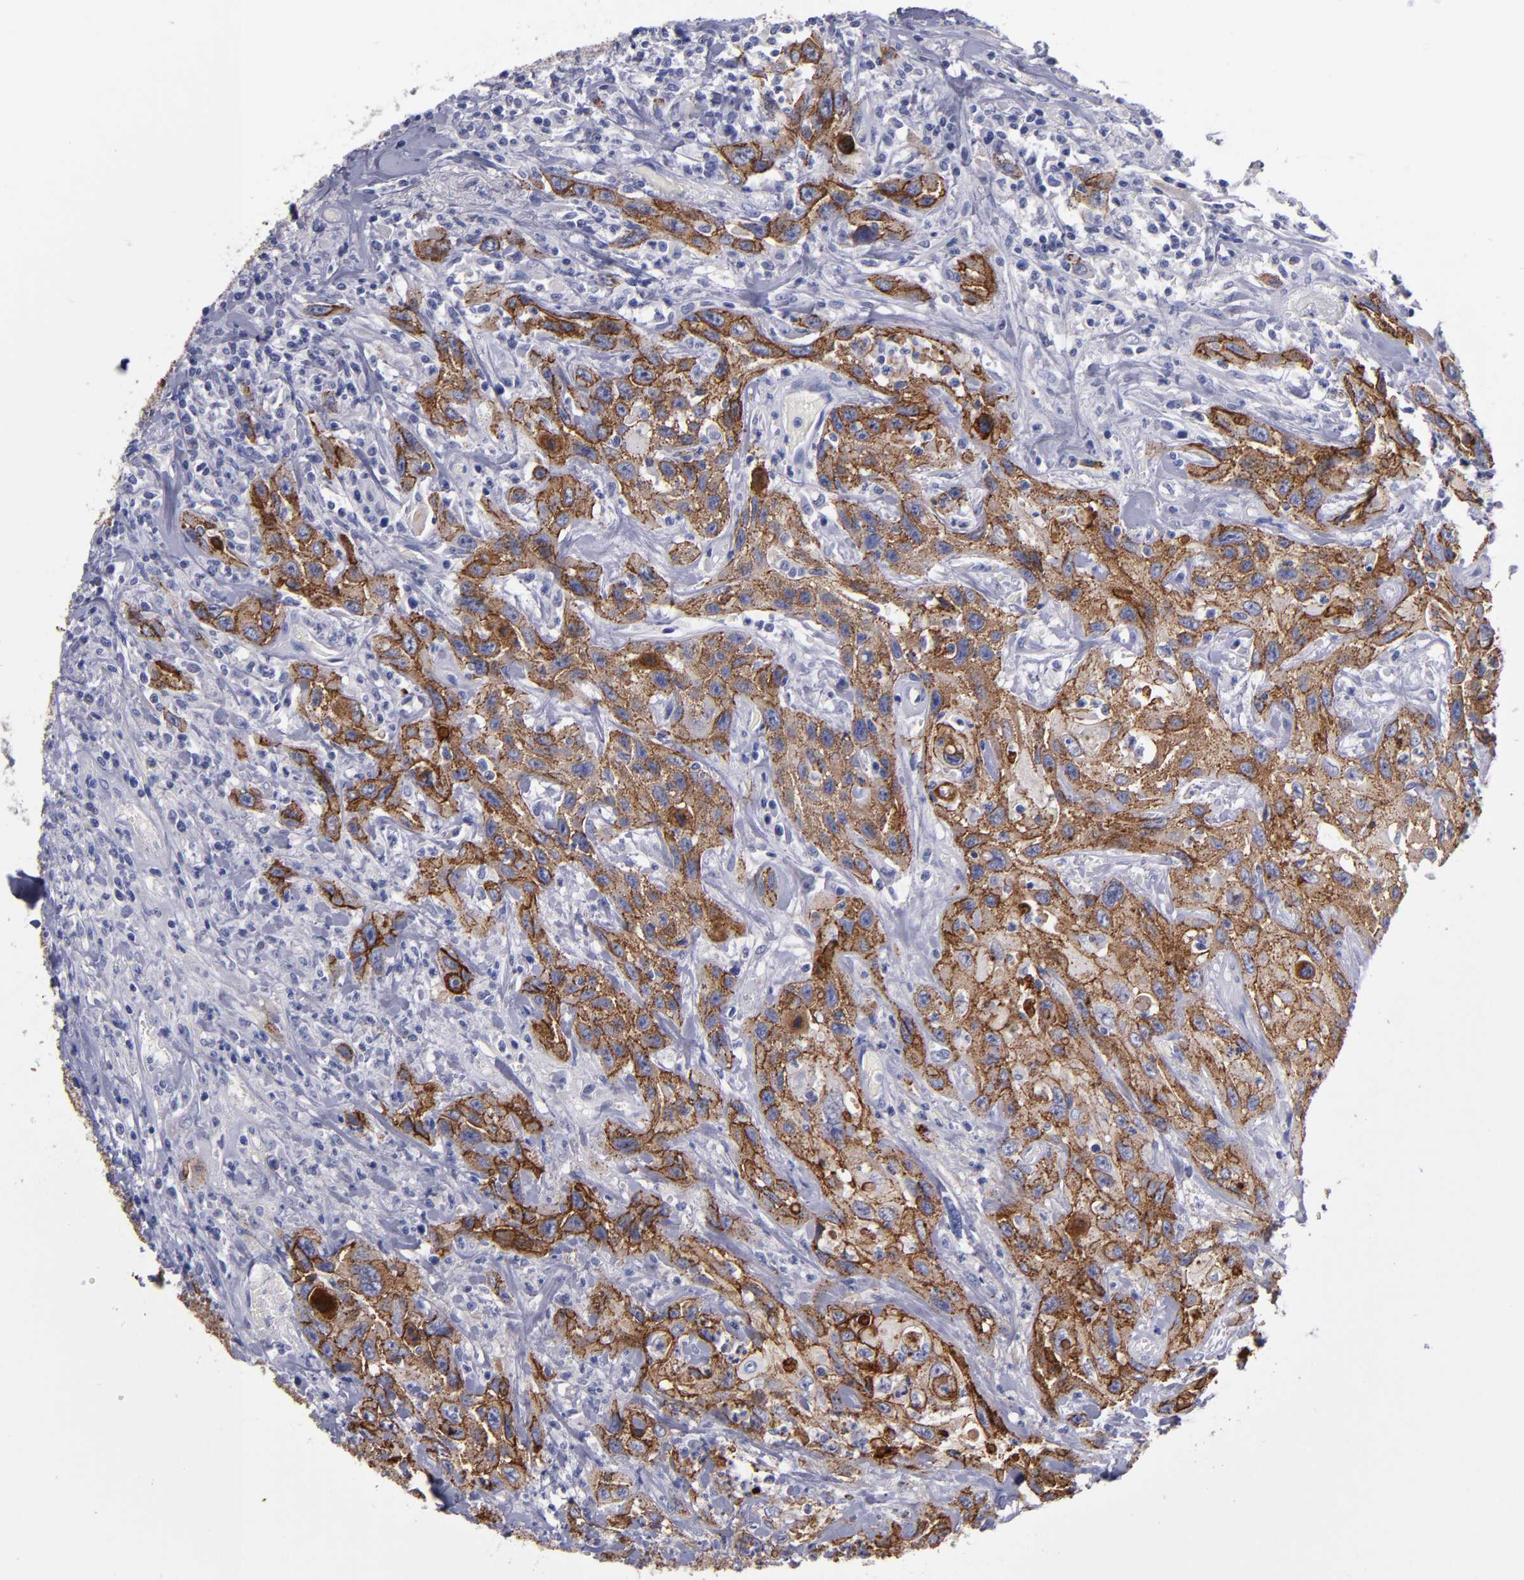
{"staining": {"intensity": "strong", "quantity": ">75%", "location": "cytoplasmic/membranous"}, "tissue": "urothelial cancer", "cell_type": "Tumor cells", "image_type": "cancer", "snomed": [{"axis": "morphology", "description": "Urothelial carcinoma, High grade"}, {"axis": "topography", "description": "Urinary bladder"}], "caption": "Urothelial carcinoma (high-grade) was stained to show a protein in brown. There is high levels of strong cytoplasmic/membranous staining in about >75% of tumor cells.", "gene": "CDH3", "patient": {"sex": "female", "age": 84}}